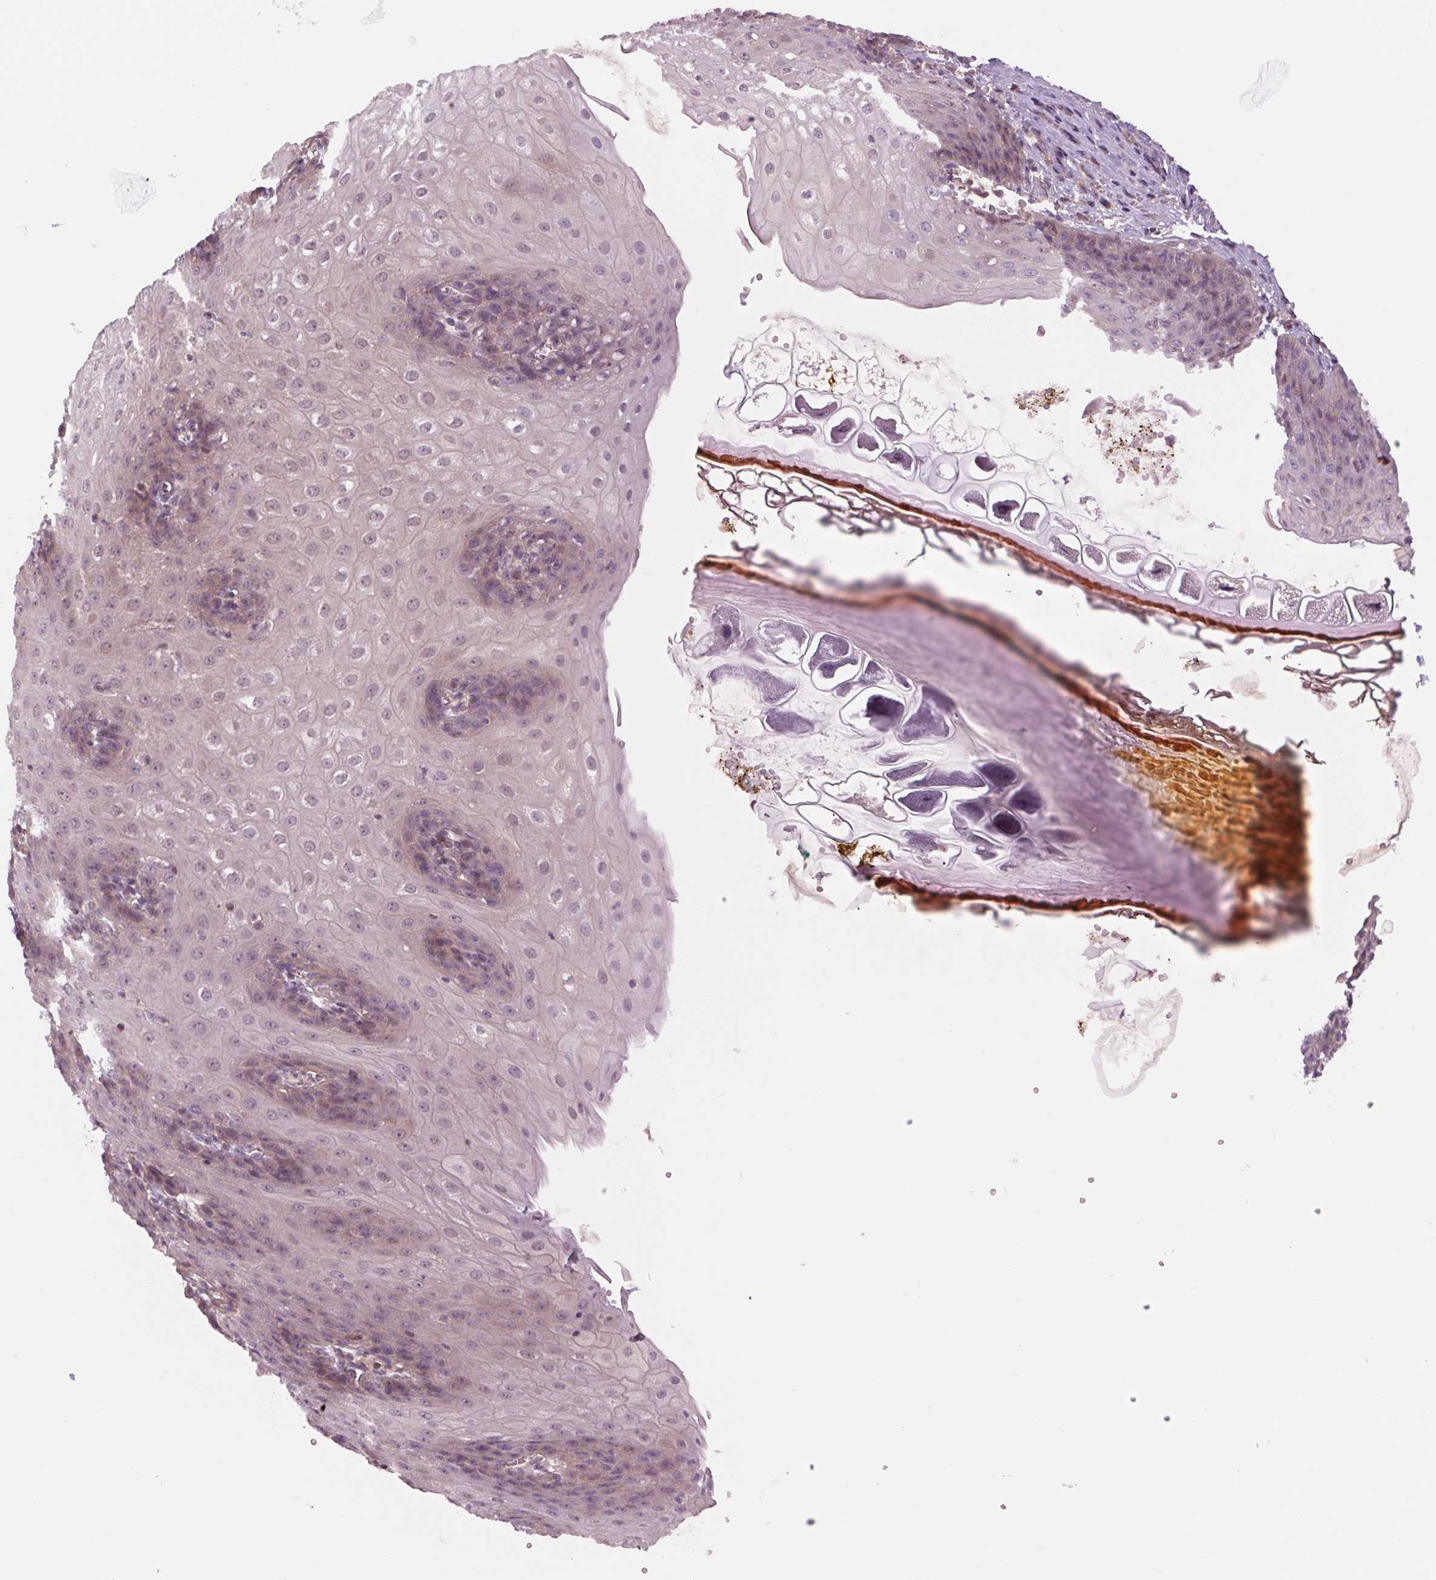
{"staining": {"intensity": "weak", "quantity": "<25%", "location": "cytoplasmic/membranous,nuclear"}, "tissue": "esophagus", "cell_type": "Squamous epithelial cells", "image_type": "normal", "snomed": [{"axis": "morphology", "description": "Normal tissue, NOS"}, {"axis": "topography", "description": "Esophagus"}], "caption": "The micrograph displays no significant staining in squamous epithelial cells of esophagus.", "gene": "SH3RF2", "patient": {"sex": "male", "age": 71}}